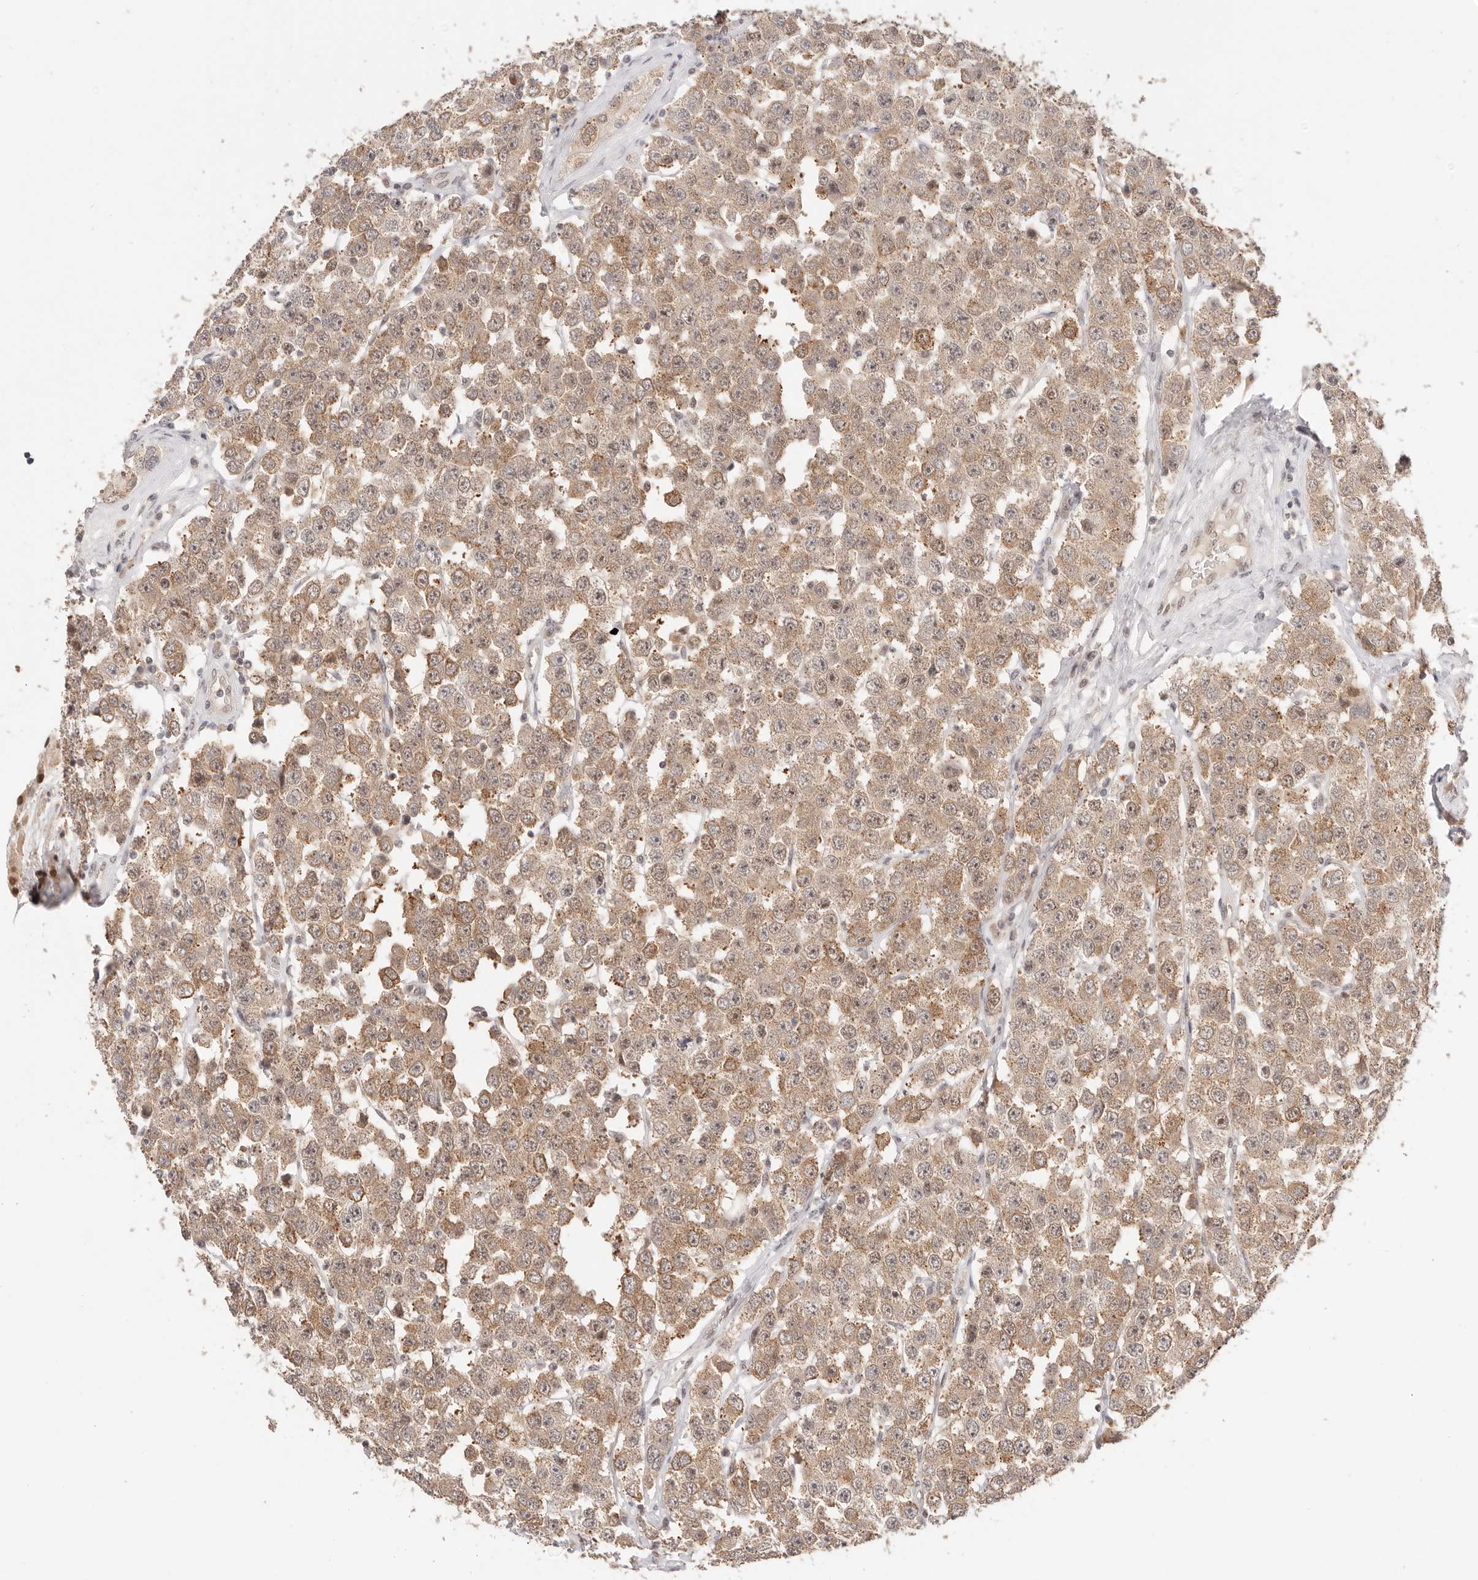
{"staining": {"intensity": "moderate", "quantity": ">75%", "location": "cytoplasmic/membranous"}, "tissue": "testis cancer", "cell_type": "Tumor cells", "image_type": "cancer", "snomed": [{"axis": "morphology", "description": "Seminoma, NOS"}, {"axis": "topography", "description": "Testis"}], "caption": "Human testis seminoma stained with a brown dye demonstrates moderate cytoplasmic/membranous positive staining in about >75% of tumor cells.", "gene": "RFC3", "patient": {"sex": "male", "age": 28}}